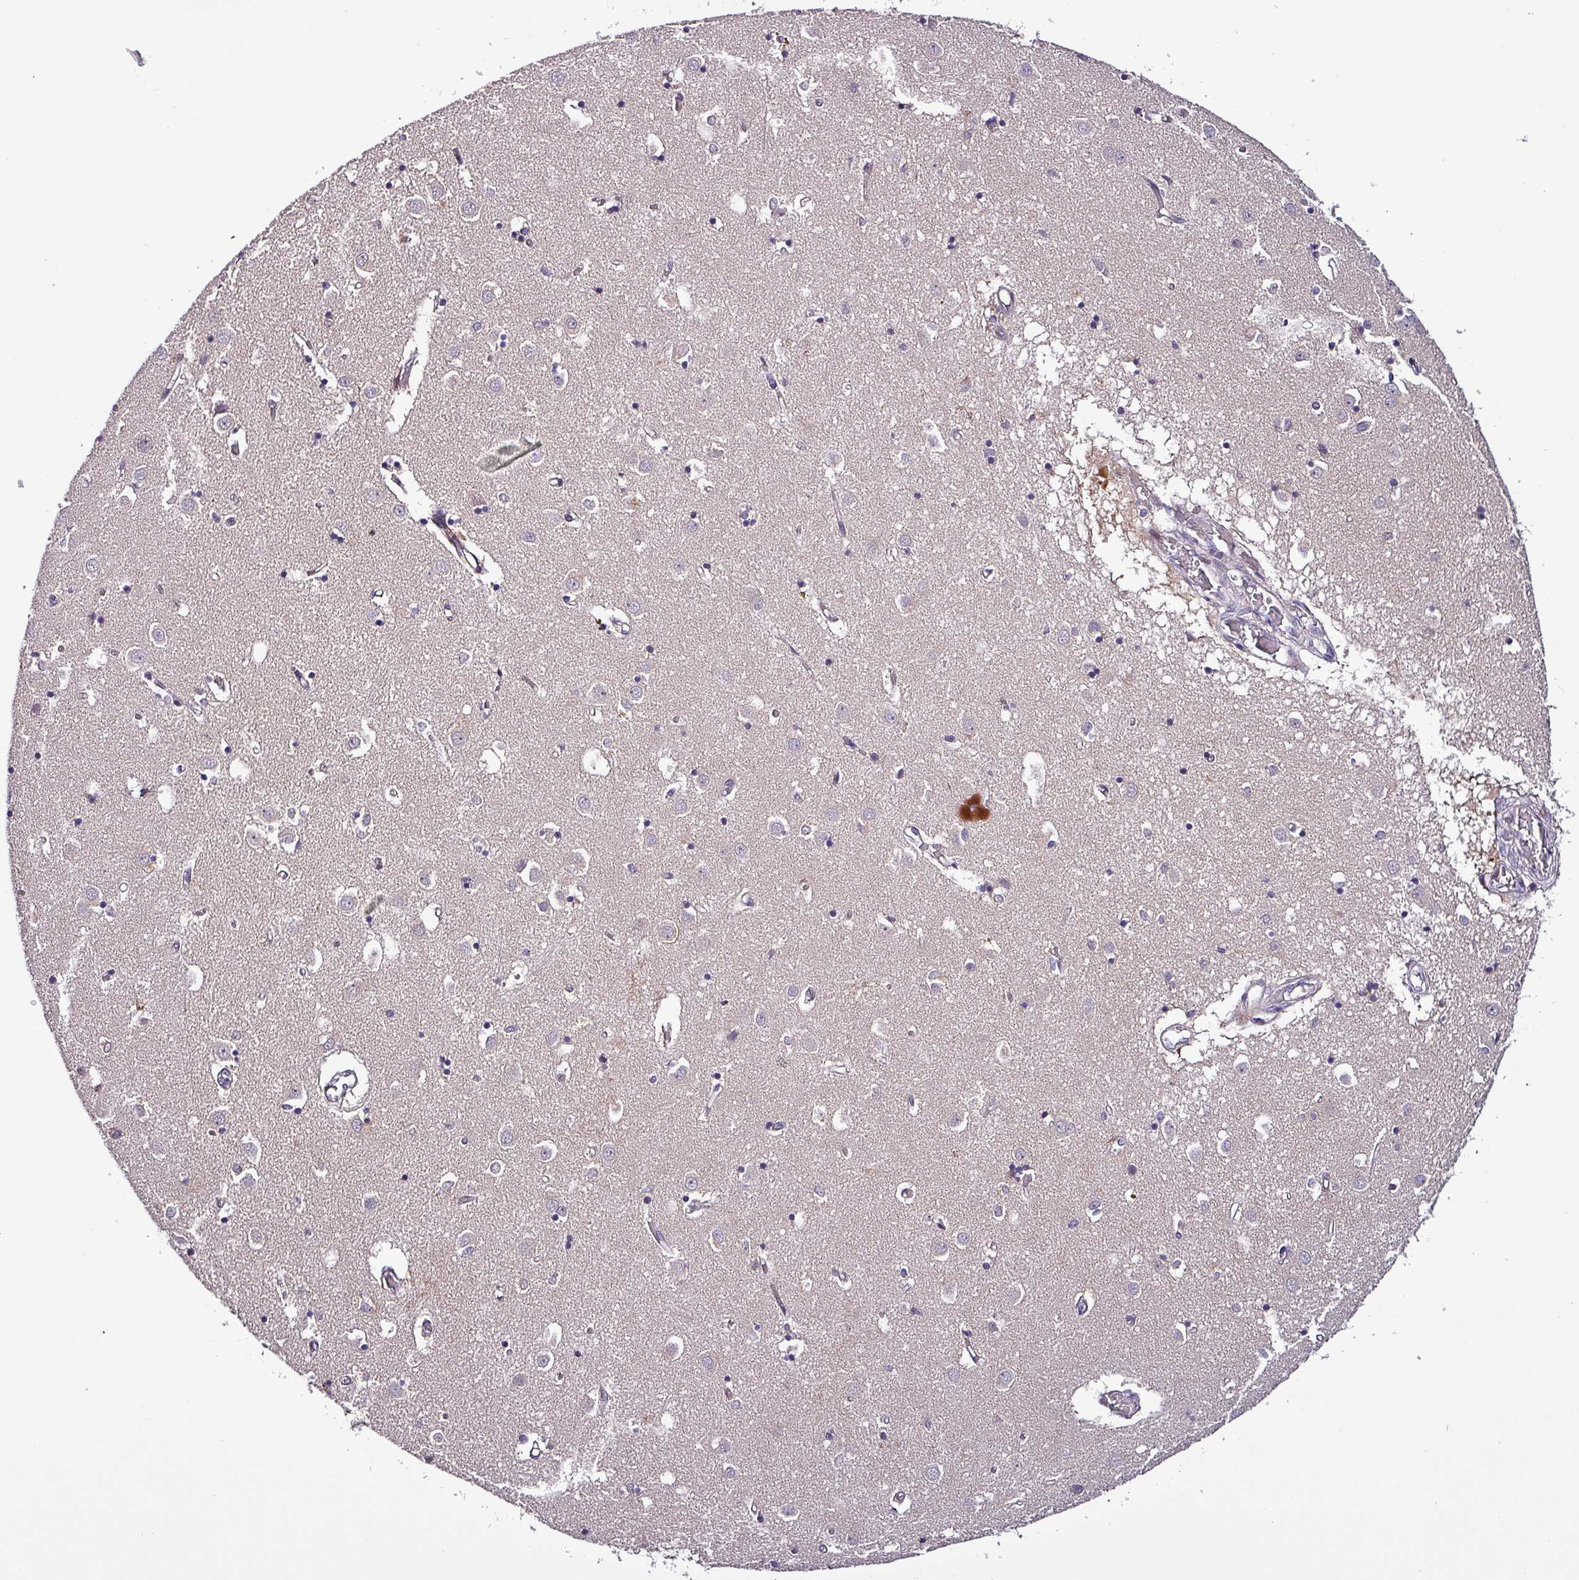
{"staining": {"intensity": "negative", "quantity": "none", "location": "none"}, "tissue": "caudate", "cell_type": "Glial cells", "image_type": "normal", "snomed": [{"axis": "morphology", "description": "Normal tissue, NOS"}, {"axis": "topography", "description": "Lateral ventricle wall"}], "caption": "Immunohistochemistry micrograph of benign caudate: caudate stained with DAB (3,3'-diaminobenzidine) demonstrates no significant protein staining in glial cells. (DAB (3,3'-diaminobenzidine) immunohistochemistry (IHC) with hematoxylin counter stain).", "gene": "GRAPL", "patient": {"sex": "male", "age": 70}}